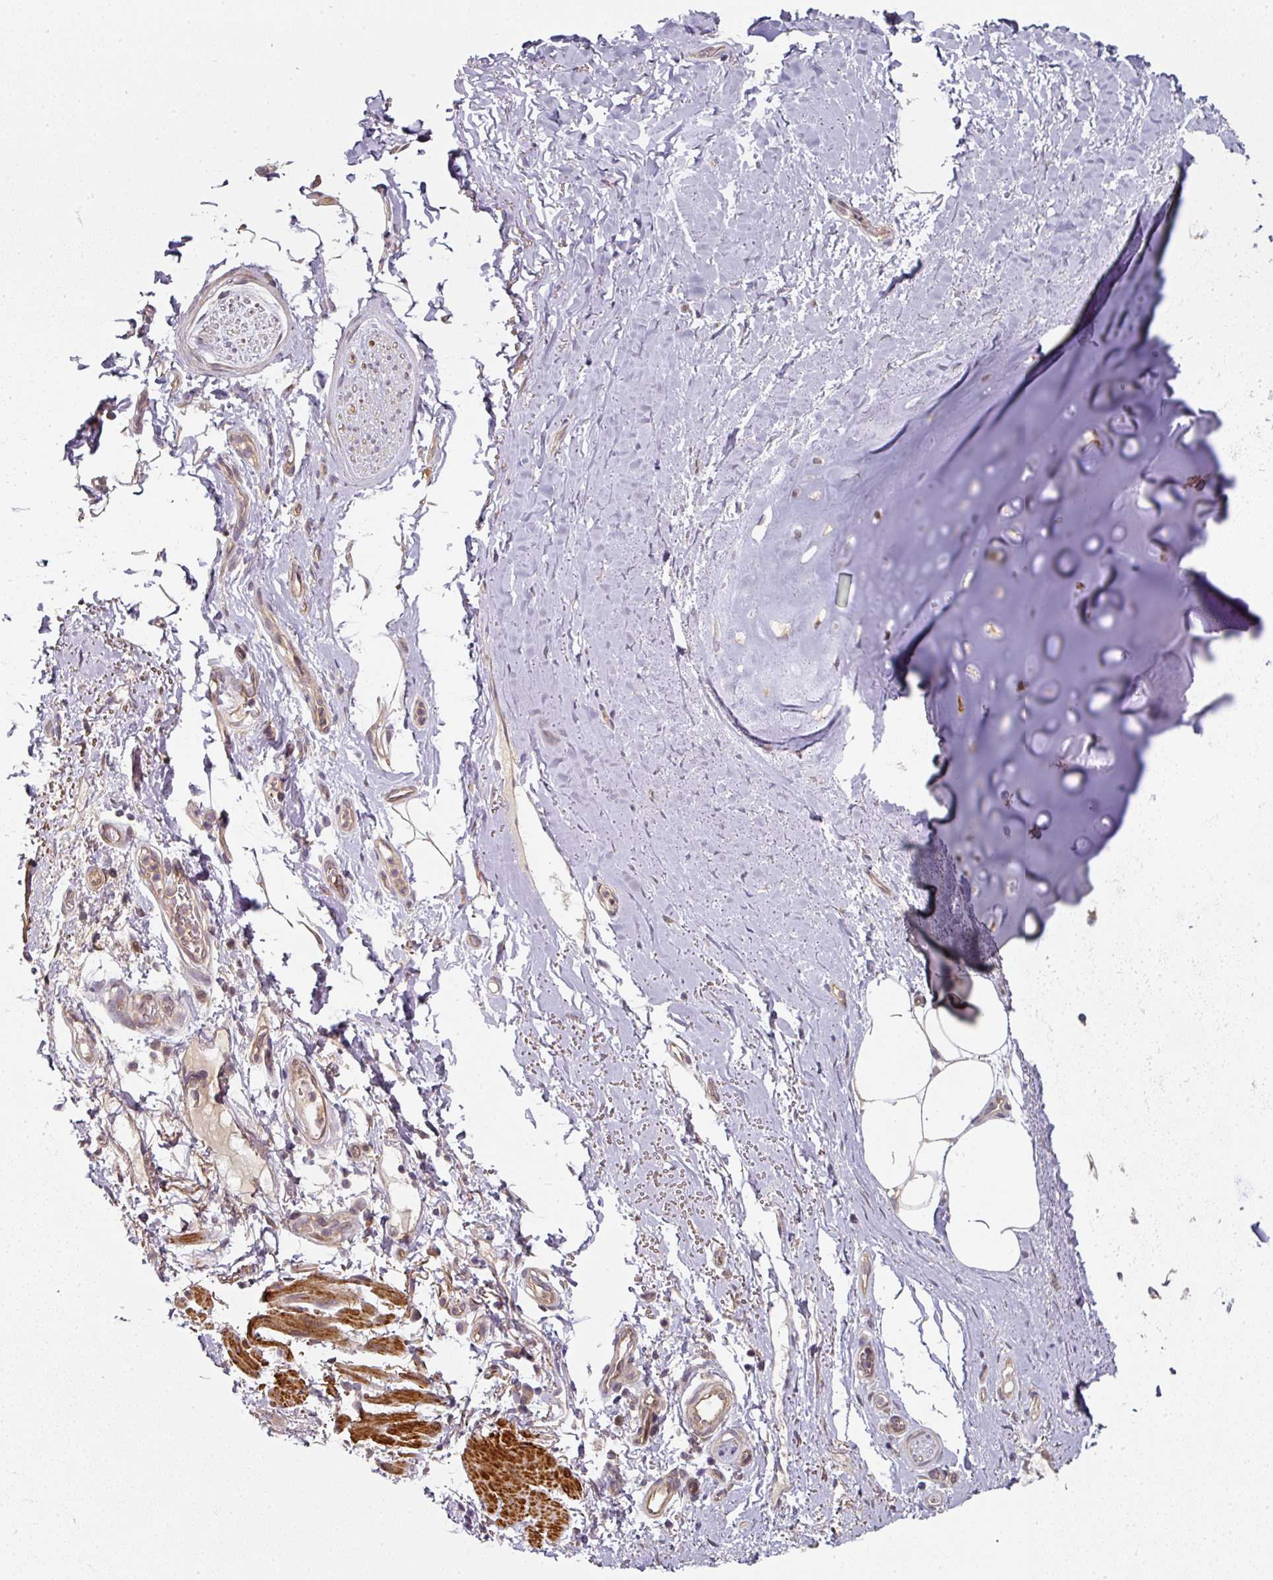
{"staining": {"intensity": "negative", "quantity": "none", "location": "none"}, "tissue": "adipose tissue", "cell_type": "Adipocytes", "image_type": "normal", "snomed": [{"axis": "morphology", "description": "Normal tissue, NOS"}, {"axis": "topography", "description": "Cartilage tissue"}, {"axis": "topography", "description": "Bronchus"}], "caption": "Adipocytes show no significant expression in unremarkable adipose tissue. (Stains: DAB immunohistochemistry with hematoxylin counter stain, Microscopy: brightfield microscopy at high magnification).", "gene": "MAP2K2", "patient": {"sex": "female", "age": 72}}